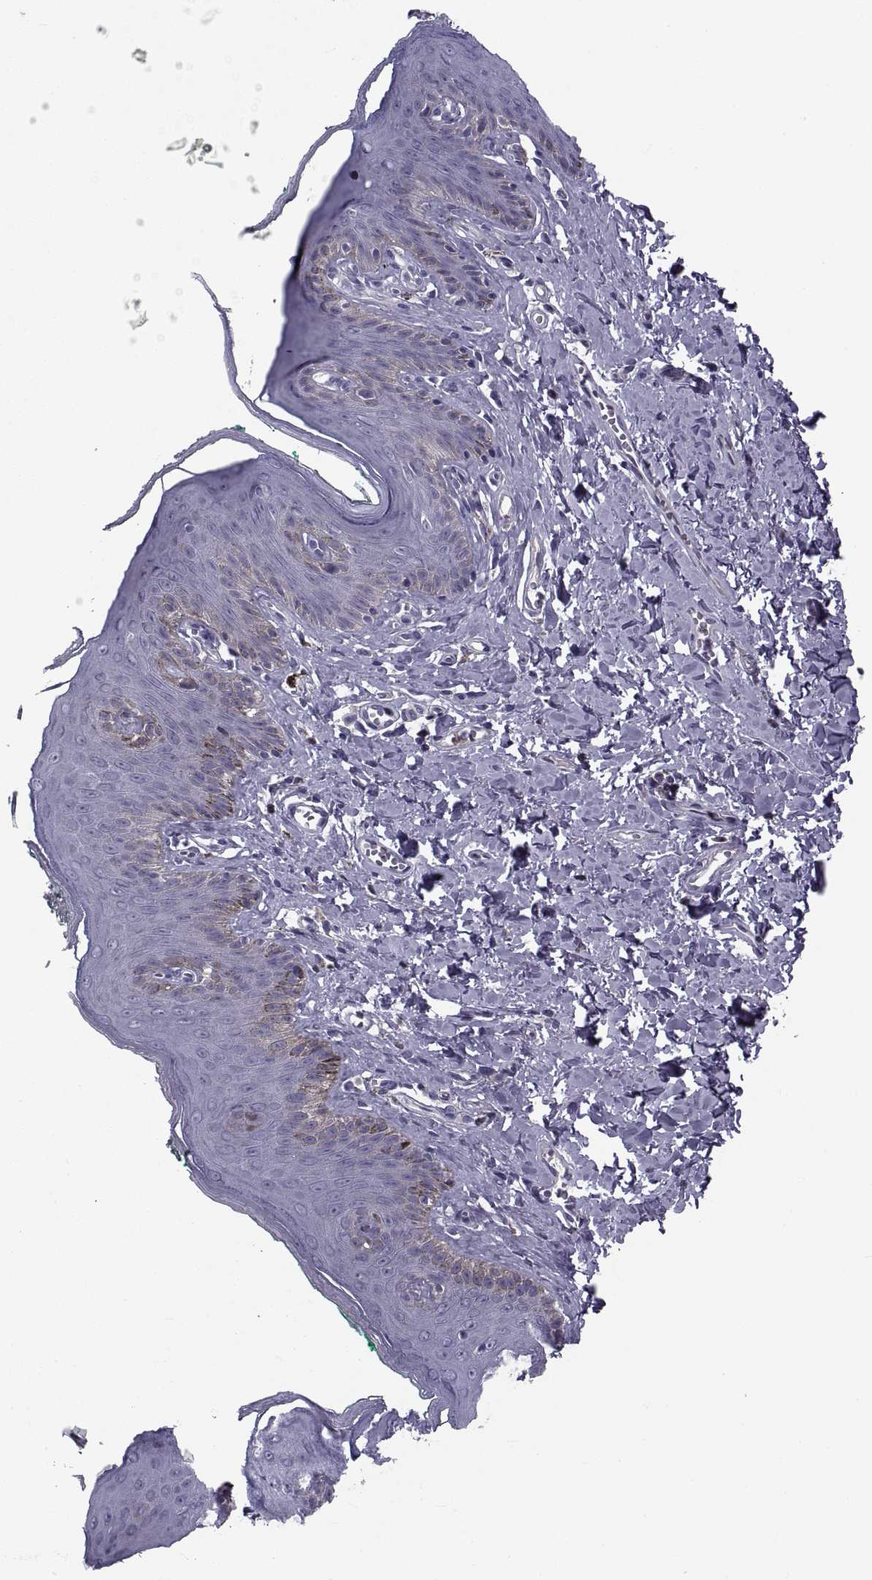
{"staining": {"intensity": "negative", "quantity": "none", "location": "none"}, "tissue": "skin", "cell_type": "Epidermal cells", "image_type": "normal", "snomed": [{"axis": "morphology", "description": "Normal tissue, NOS"}, {"axis": "topography", "description": "Vulva"}], "caption": "Photomicrograph shows no significant protein positivity in epidermal cells of benign skin. The staining was performed using DAB to visualize the protein expression in brown, while the nuclei were stained in blue with hematoxylin (Magnification: 20x).", "gene": "LRRC27", "patient": {"sex": "female", "age": 66}}